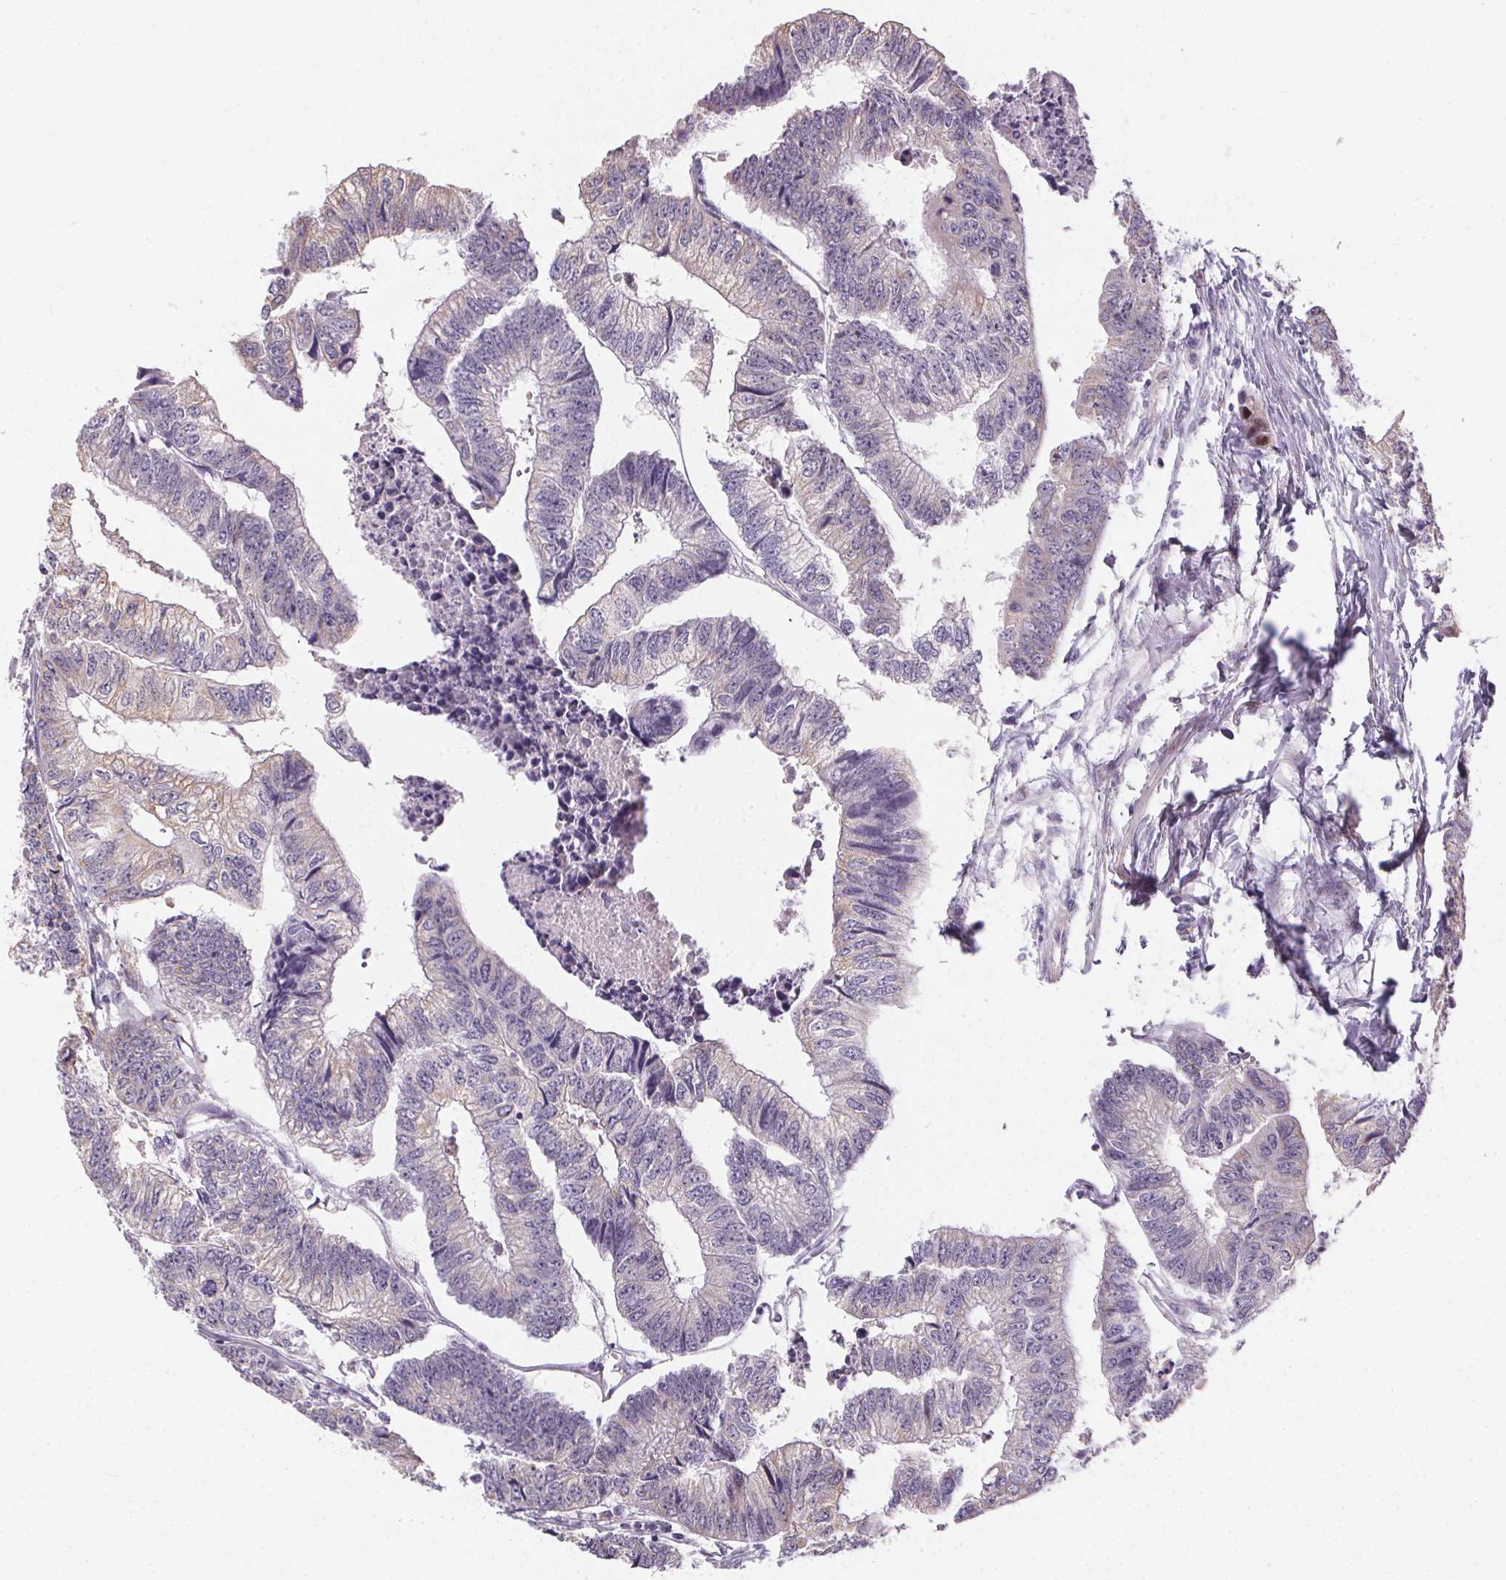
{"staining": {"intensity": "weak", "quantity": "<25%", "location": "cytoplasmic/membranous"}, "tissue": "colorectal cancer", "cell_type": "Tumor cells", "image_type": "cancer", "snomed": [{"axis": "morphology", "description": "Adenocarcinoma, NOS"}, {"axis": "topography", "description": "Rectum"}], "caption": "Photomicrograph shows no significant protein staining in tumor cells of adenocarcinoma (colorectal).", "gene": "SMYD1", "patient": {"sex": "male", "age": 63}}